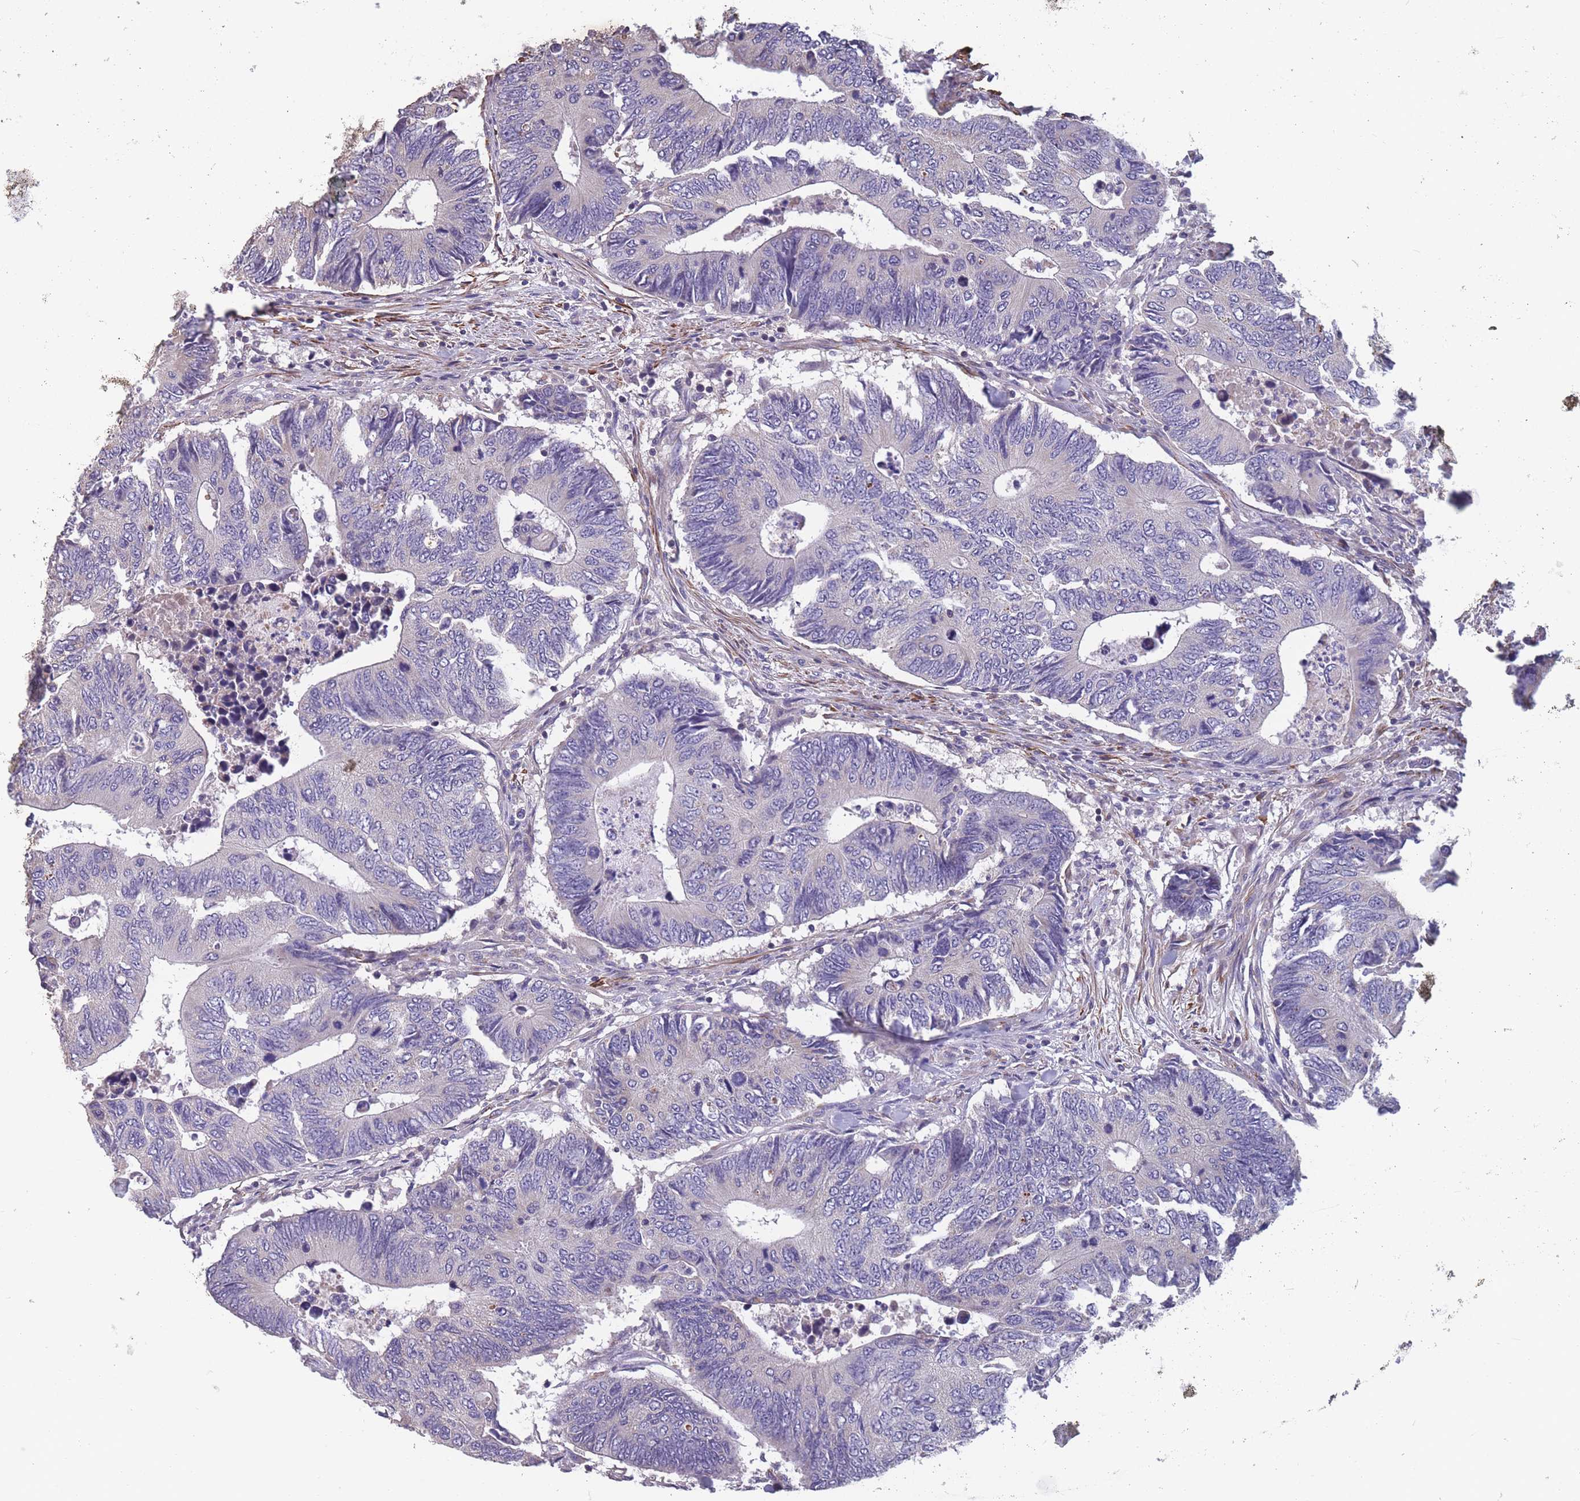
{"staining": {"intensity": "negative", "quantity": "none", "location": "none"}, "tissue": "colorectal cancer", "cell_type": "Tumor cells", "image_type": "cancer", "snomed": [{"axis": "morphology", "description": "Adenocarcinoma, NOS"}, {"axis": "topography", "description": "Colon"}], "caption": "Image shows no protein positivity in tumor cells of colorectal adenocarcinoma tissue. (DAB (3,3'-diaminobenzidine) immunohistochemistry visualized using brightfield microscopy, high magnification).", "gene": "TOMM40L", "patient": {"sex": "male", "age": 87}}